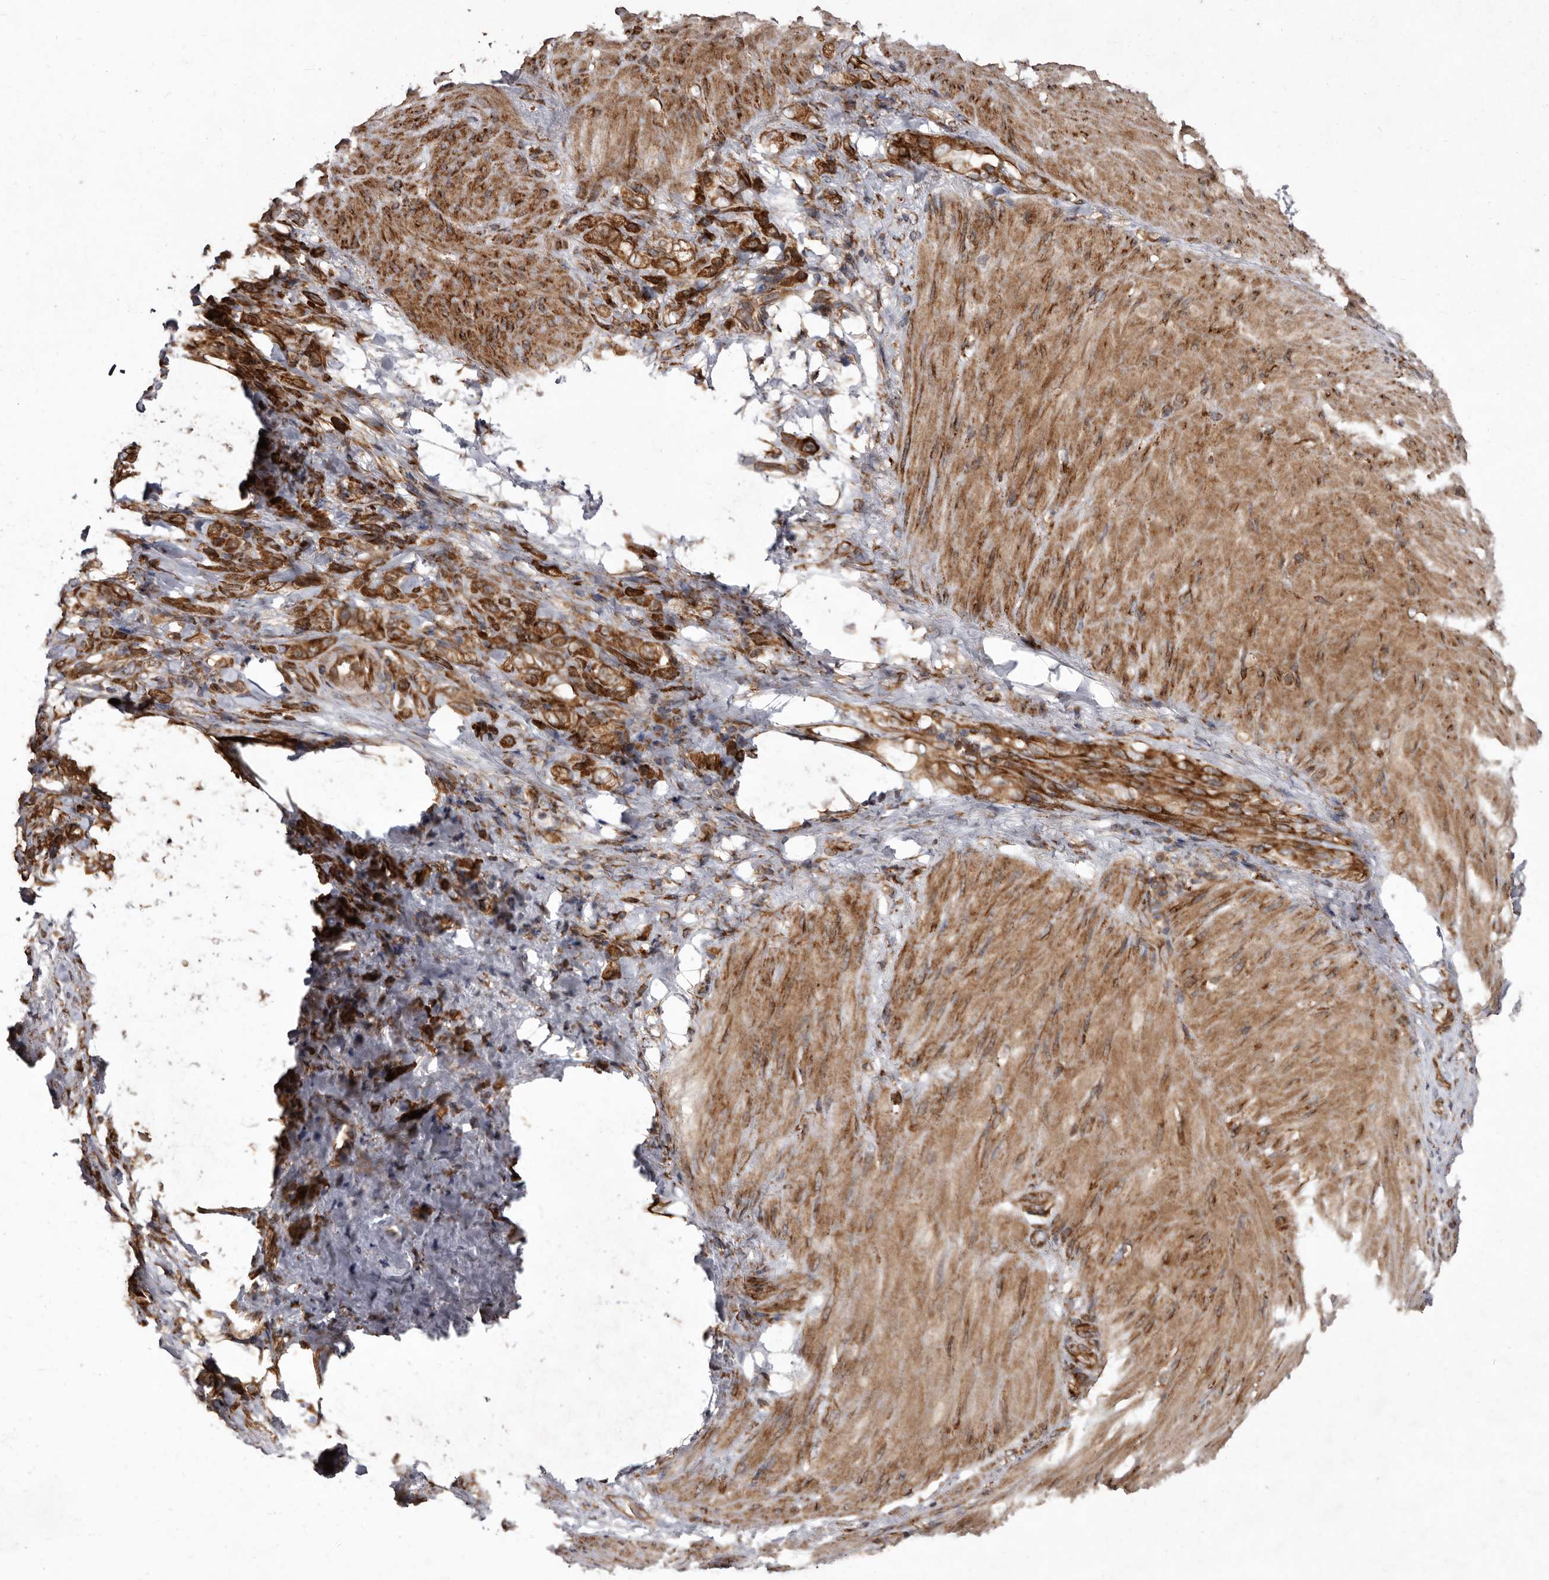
{"staining": {"intensity": "moderate", "quantity": ">75%", "location": "cytoplasmic/membranous"}, "tissue": "stomach cancer", "cell_type": "Tumor cells", "image_type": "cancer", "snomed": [{"axis": "morphology", "description": "Normal tissue, NOS"}, {"axis": "morphology", "description": "Adenocarcinoma, NOS"}, {"axis": "topography", "description": "Stomach"}], "caption": "Stomach adenocarcinoma stained with a protein marker exhibits moderate staining in tumor cells.", "gene": "FLAD1", "patient": {"sex": "male", "age": 82}}